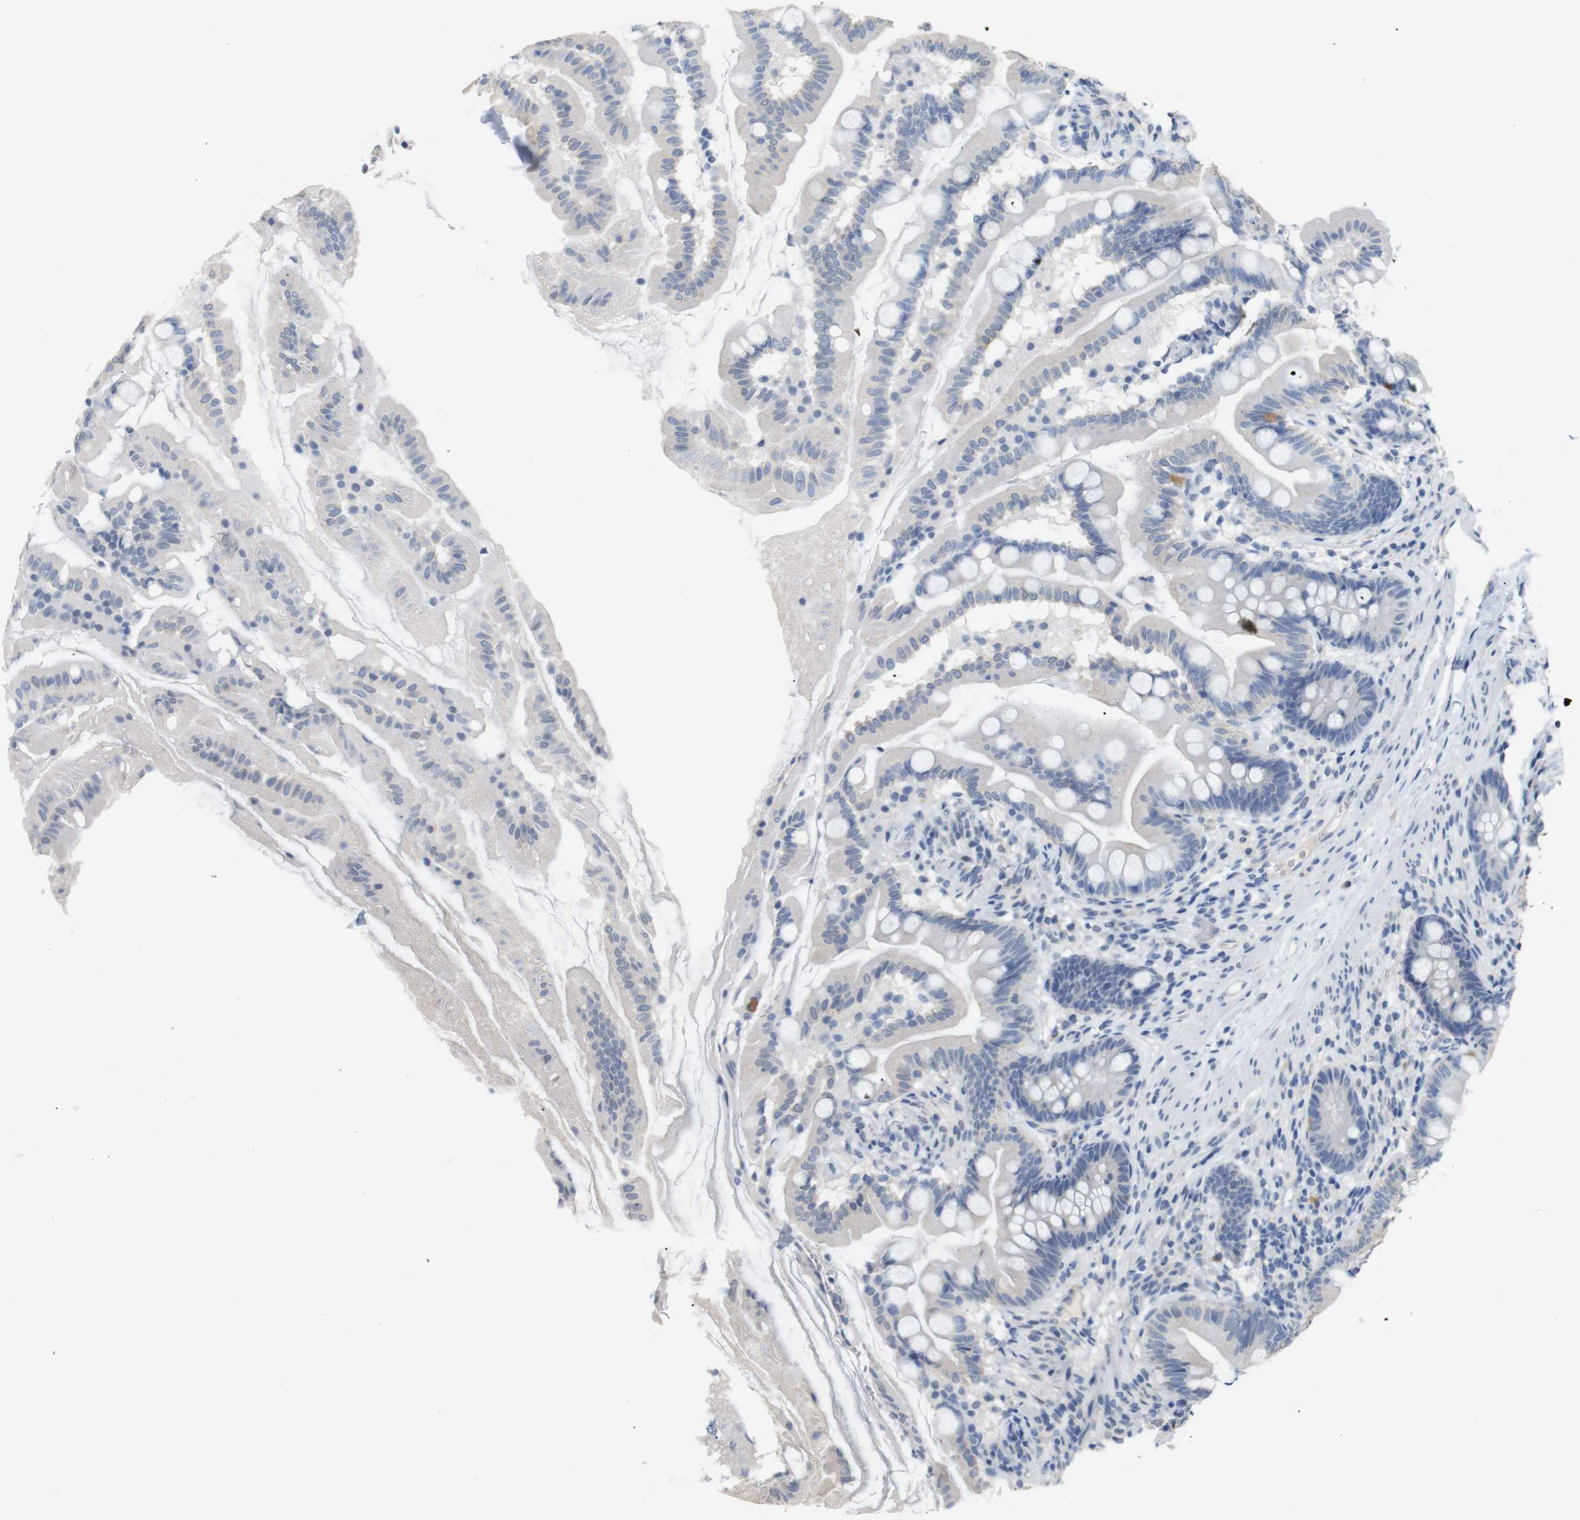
{"staining": {"intensity": "negative", "quantity": "none", "location": "none"}, "tissue": "small intestine", "cell_type": "Glandular cells", "image_type": "normal", "snomed": [{"axis": "morphology", "description": "Normal tissue, NOS"}, {"axis": "topography", "description": "Small intestine"}], "caption": "The micrograph reveals no staining of glandular cells in normal small intestine.", "gene": "CHRM5", "patient": {"sex": "female", "age": 56}}